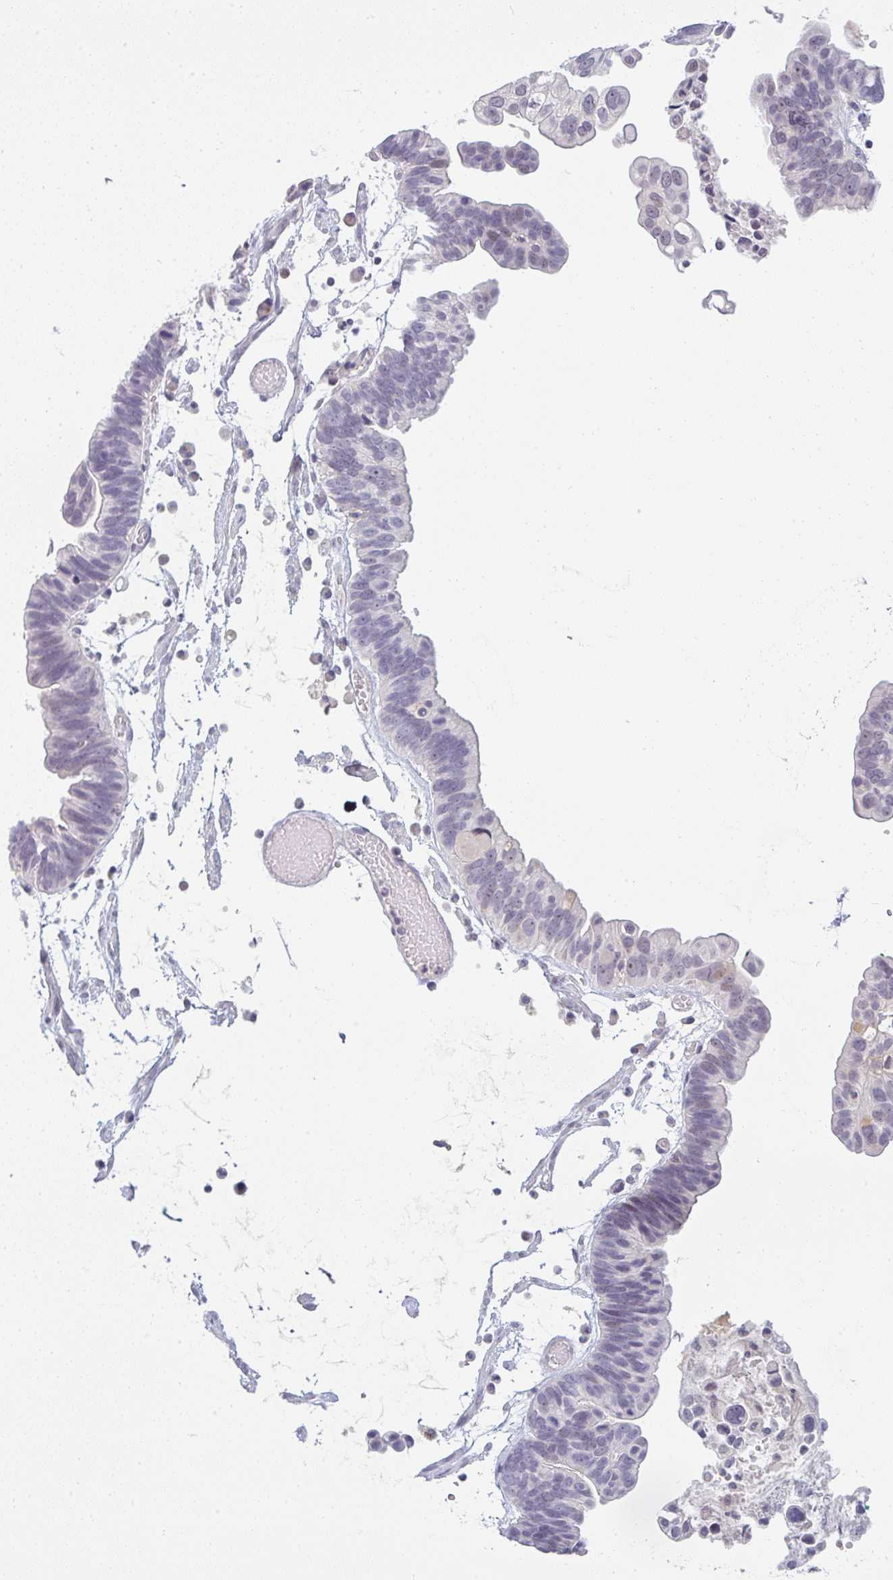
{"staining": {"intensity": "negative", "quantity": "none", "location": "none"}, "tissue": "ovarian cancer", "cell_type": "Tumor cells", "image_type": "cancer", "snomed": [{"axis": "morphology", "description": "Cystadenocarcinoma, serous, NOS"}, {"axis": "topography", "description": "Ovary"}], "caption": "This is an immunohistochemistry image of ovarian cancer (serous cystadenocarcinoma). There is no positivity in tumor cells.", "gene": "PPFIA4", "patient": {"sex": "female", "age": 56}}